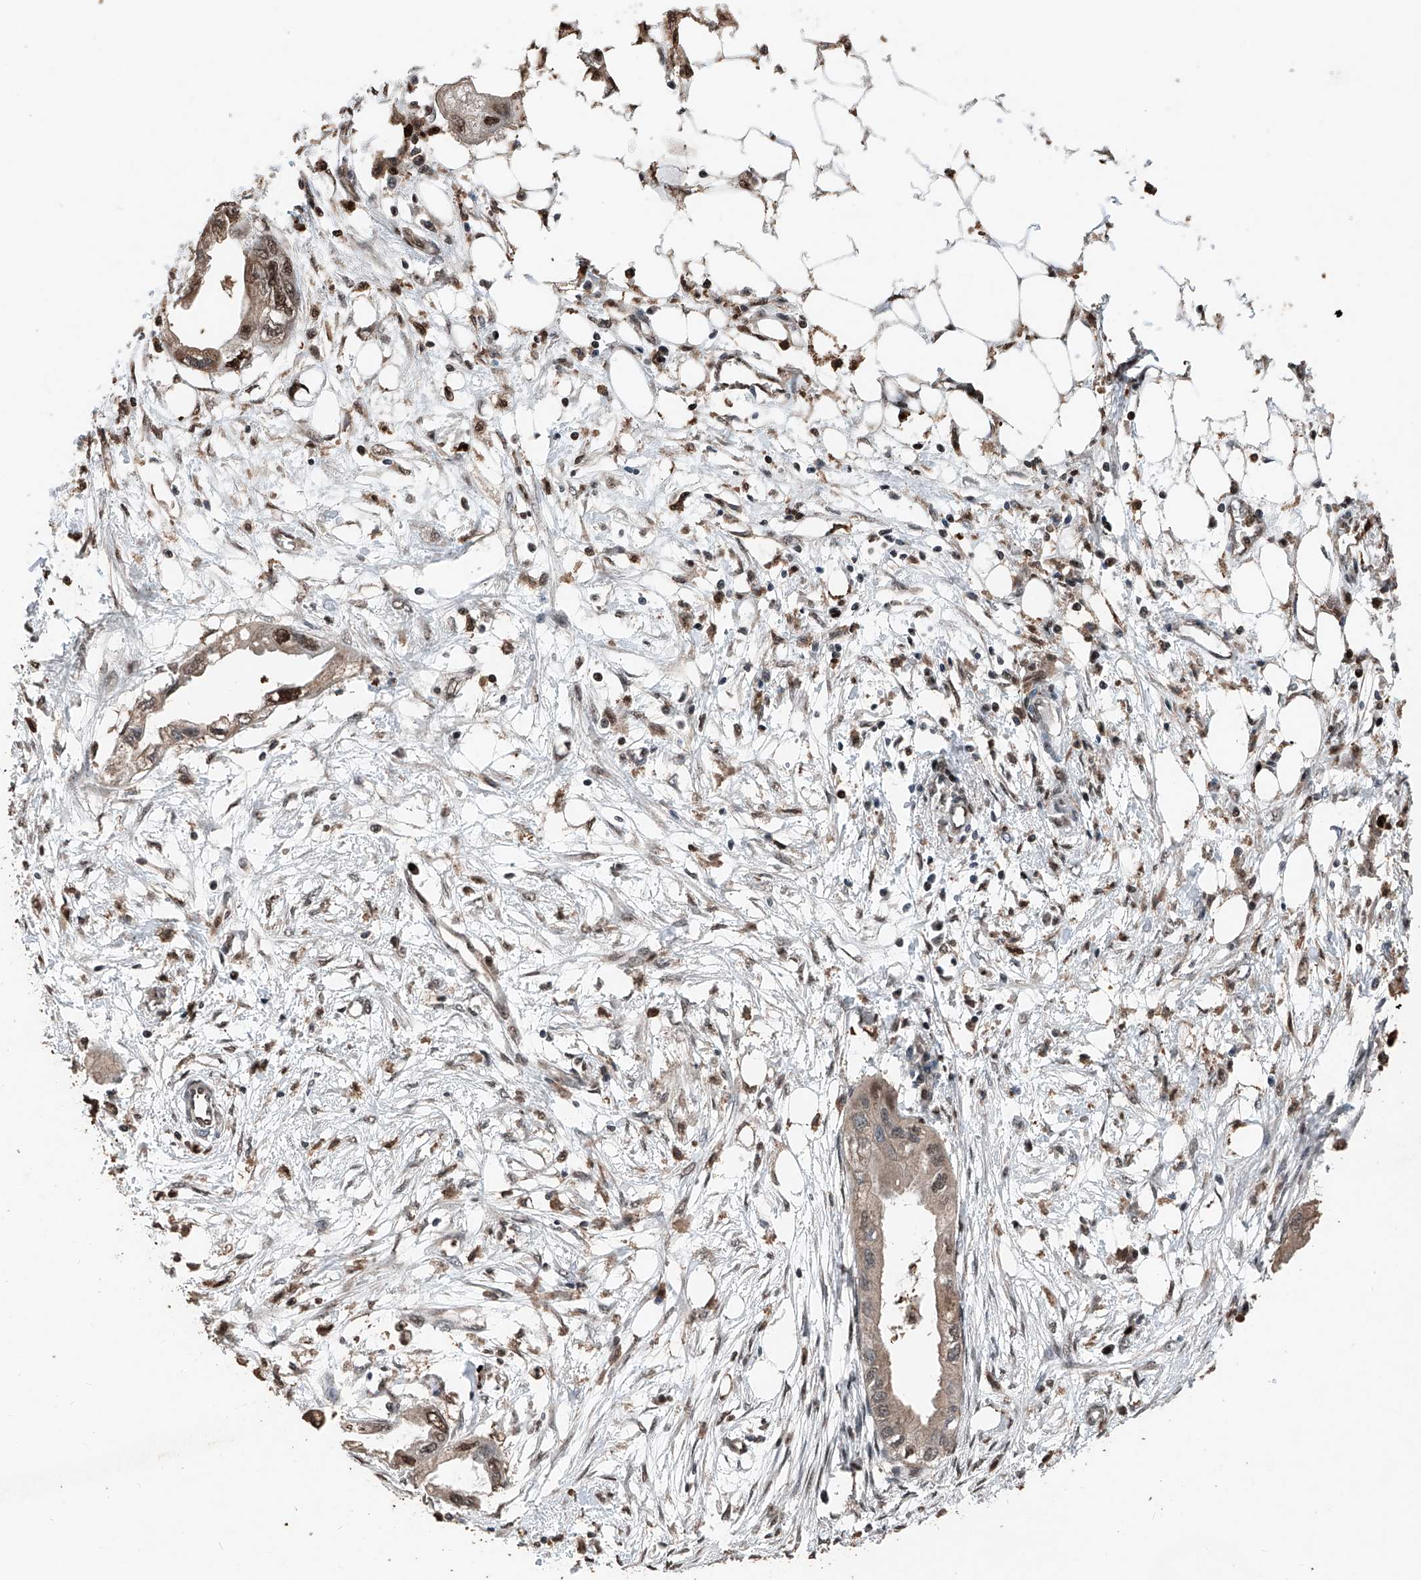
{"staining": {"intensity": "moderate", "quantity": ">75%", "location": "cytoplasmic/membranous,nuclear"}, "tissue": "endometrial cancer", "cell_type": "Tumor cells", "image_type": "cancer", "snomed": [{"axis": "morphology", "description": "Adenocarcinoma, NOS"}, {"axis": "morphology", "description": "Adenocarcinoma, metastatic, NOS"}, {"axis": "topography", "description": "Adipose tissue"}, {"axis": "topography", "description": "Endometrium"}], "caption": "Immunohistochemistry micrograph of human metastatic adenocarcinoma (endometrial) stained for a protein (brown), which exhibits medium levels of moderate cytoplasmic/membranous and nuclear positivity in approximately >75% of tumor cells.", "gene": "RMND1", "patient": {"sex": "female", "age": 67}}